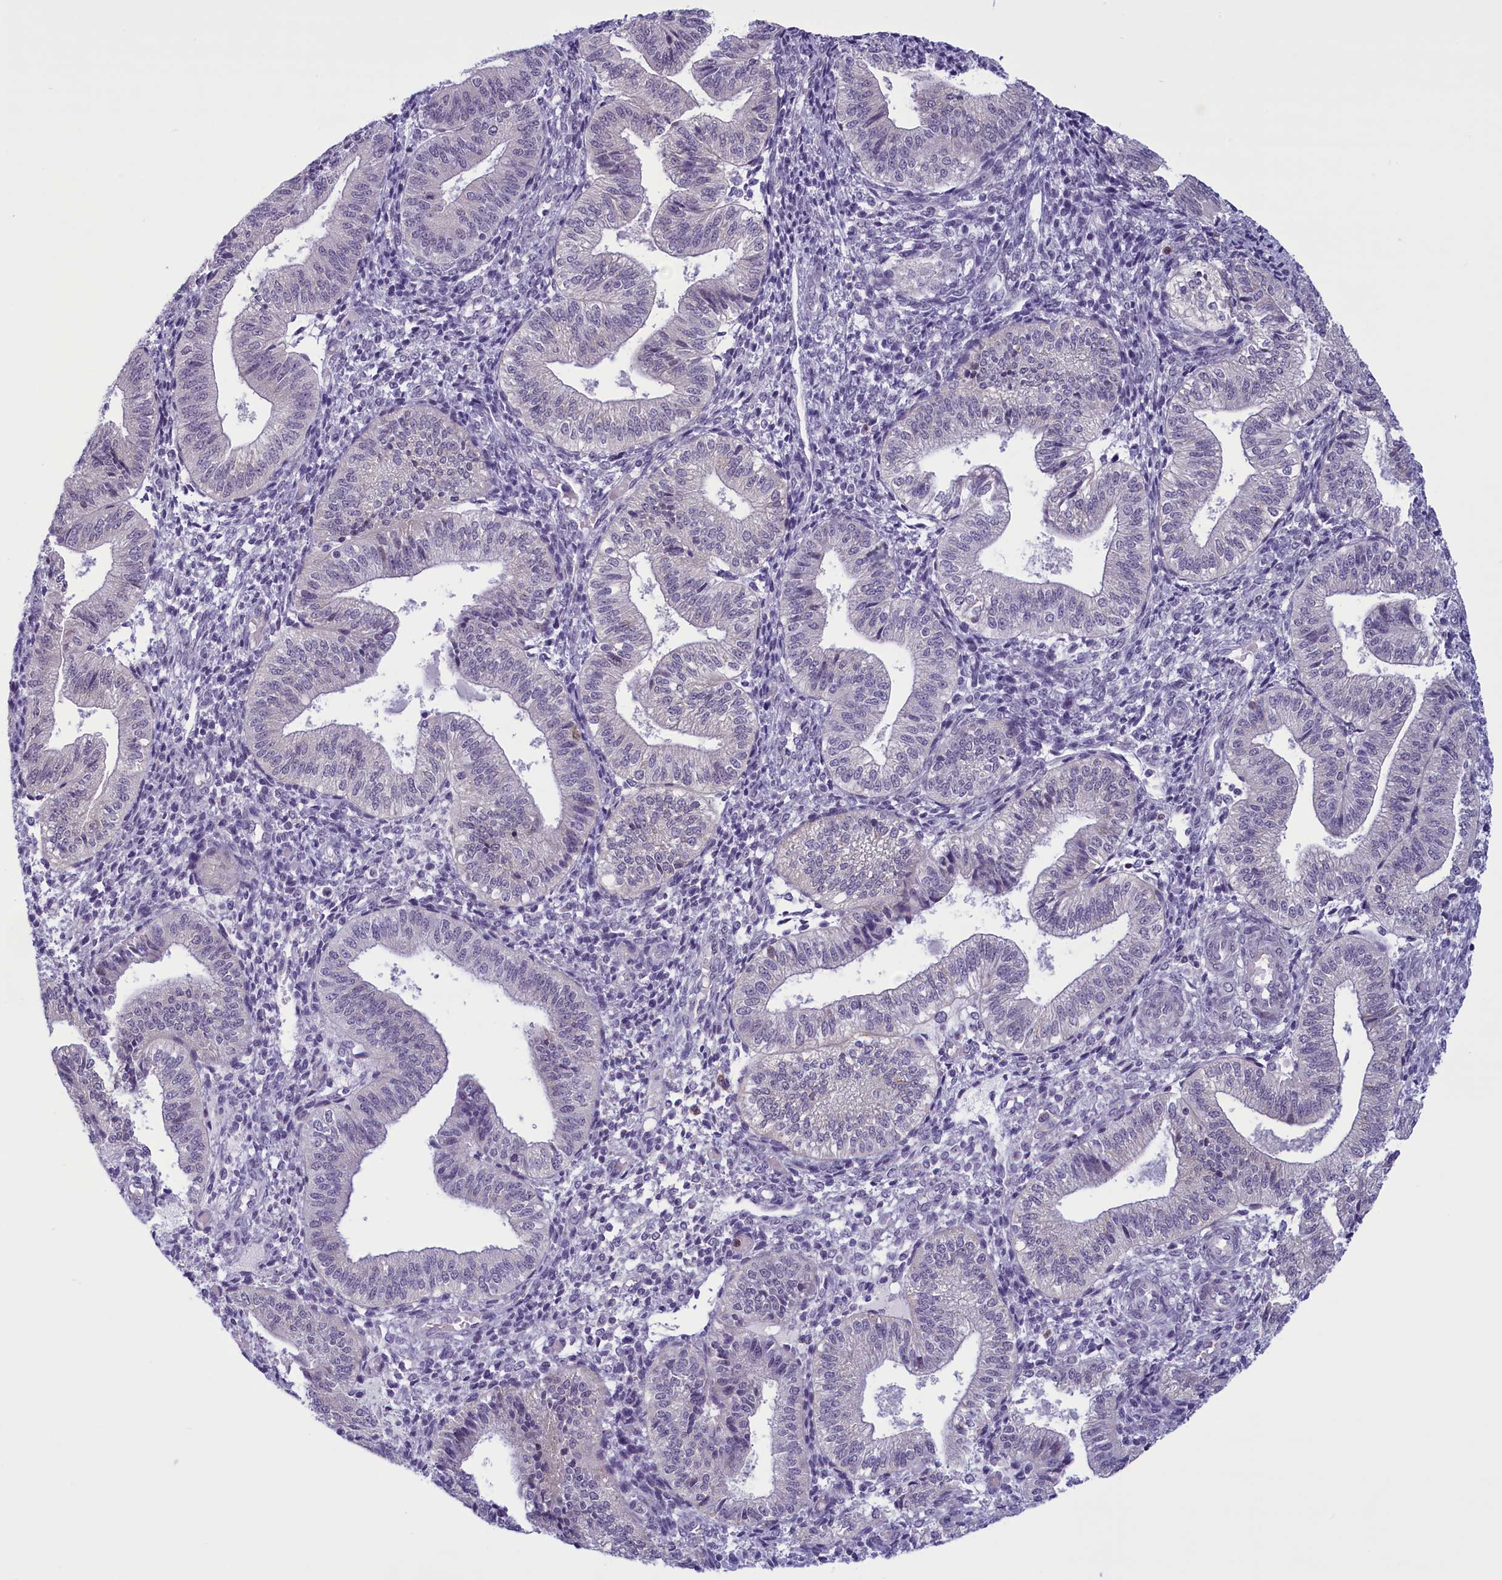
{"staining": {"intensity": "negative", "quantity": "none", "location": "none"}, "tissue": "endometrium", "cell_type": "Cells in endometrial stroma", "image_type": "normal", "snomed": [{"axis": "morphology", "description": "Normal tissue, NOS"}, {"axis": "topography", "description": "Endometrium"}], "caption": "This is an IHC histopathology image of normal human endometrium. There is no positivity in cells in endometrial stroma.", "gene": "ELOA2", "patient": {"sex": "female", "age": 34}}